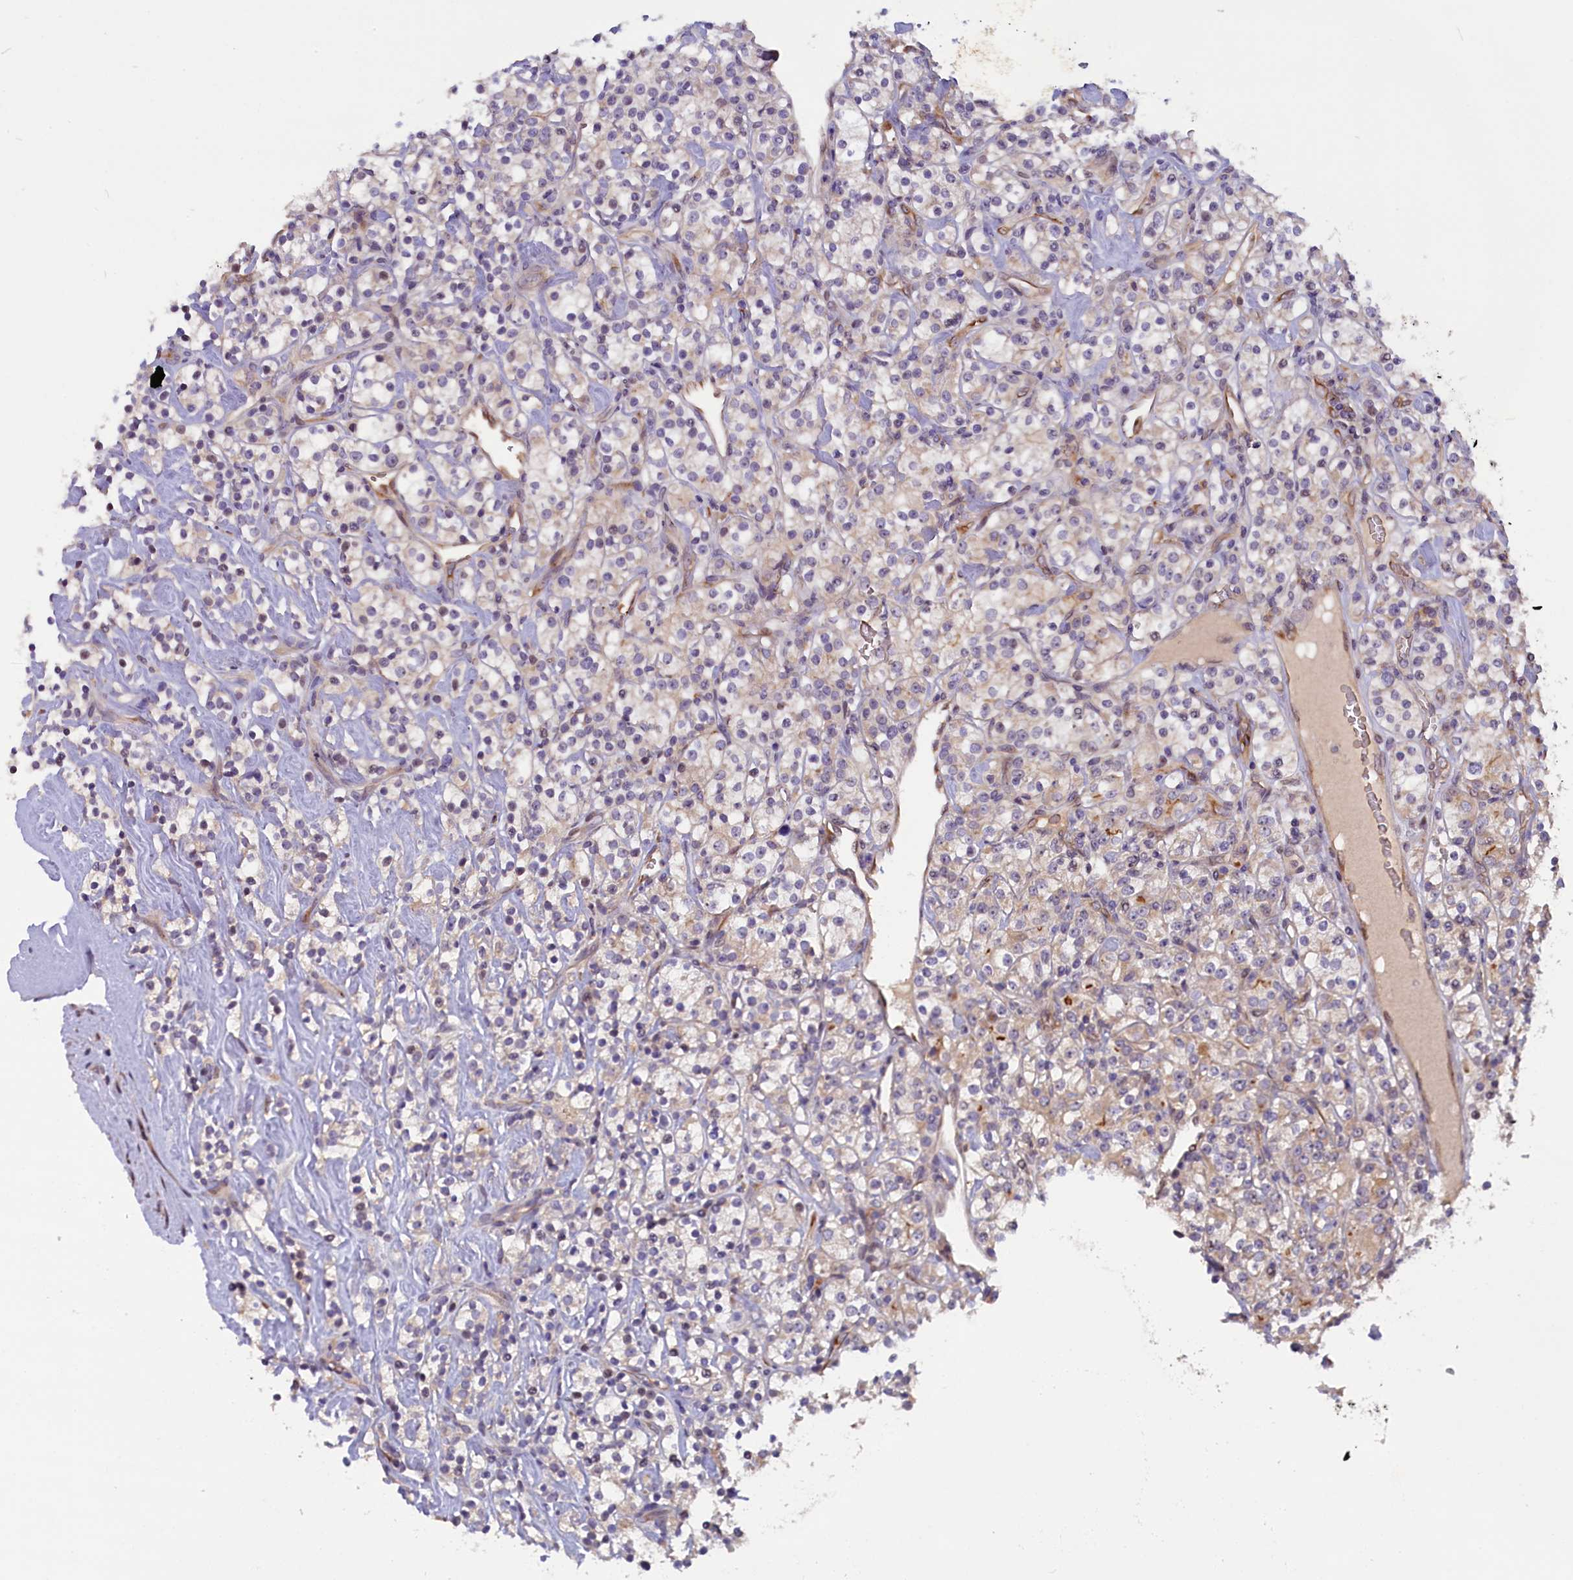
{"staining": {"intensity": "weak", "quantity": "25%-75%", "location": "cytoplasmic/membranous"}, "tissue": "renal cancer", "cell_type": "Tumor cells", "image_type": "cancer", "snomed": [{"axis": "morphology", "description": "Adenocarcinoma, NOS"}, {"axis": "topography", "description": "Kidney"}], "caption": "This image shows renal cancer stained with immunohistochemistry to label a protein in brown. The cytoplasmic/membranous of tumor cells show weak positivity for the protein. Nuclei are counter-stained blue.", "gene": "CCDC9B", "patient": {"sex": "male", "age": 77}}